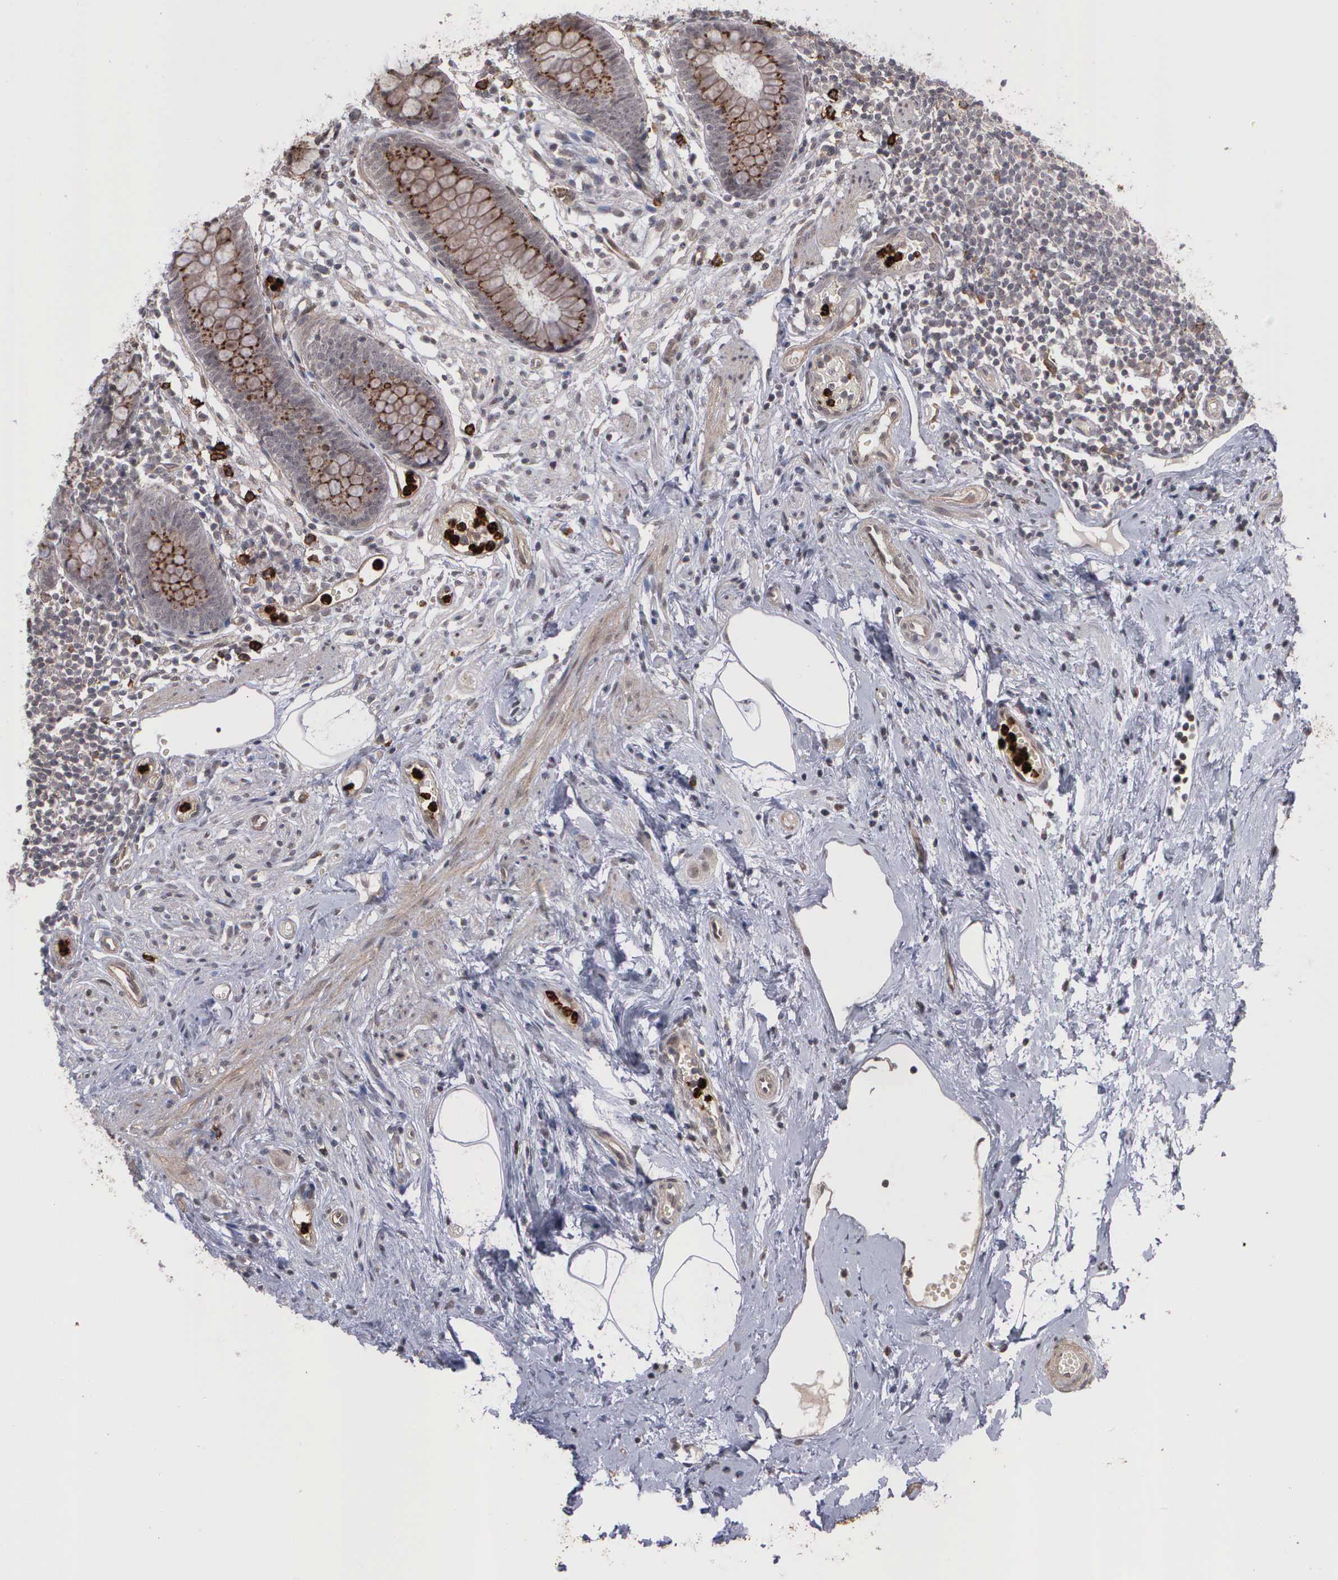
{"staining": {"intensity": "moderate", "quantity": "25%-75%", "location": "cytoplasmic/membranous"}, "tissue": "appendix", "cell_type": "Glandular cells", "image_type": "normal", "snomed": [{"axis": "morphology", "description": "Normal tissue, NOS"}, {"axis": "topography", "description": "Appendix"}], "caption": "Protein analysis of unremarkable appendix demonstrates moderate cytoplasmic/membranous staining in approximately 25%-75% of glandular cells. The protein of interest is shown in brown color, while the nuclei are stained blue.", "gene": "MMP9", "patient": {"sex": "male", "age": 38}}